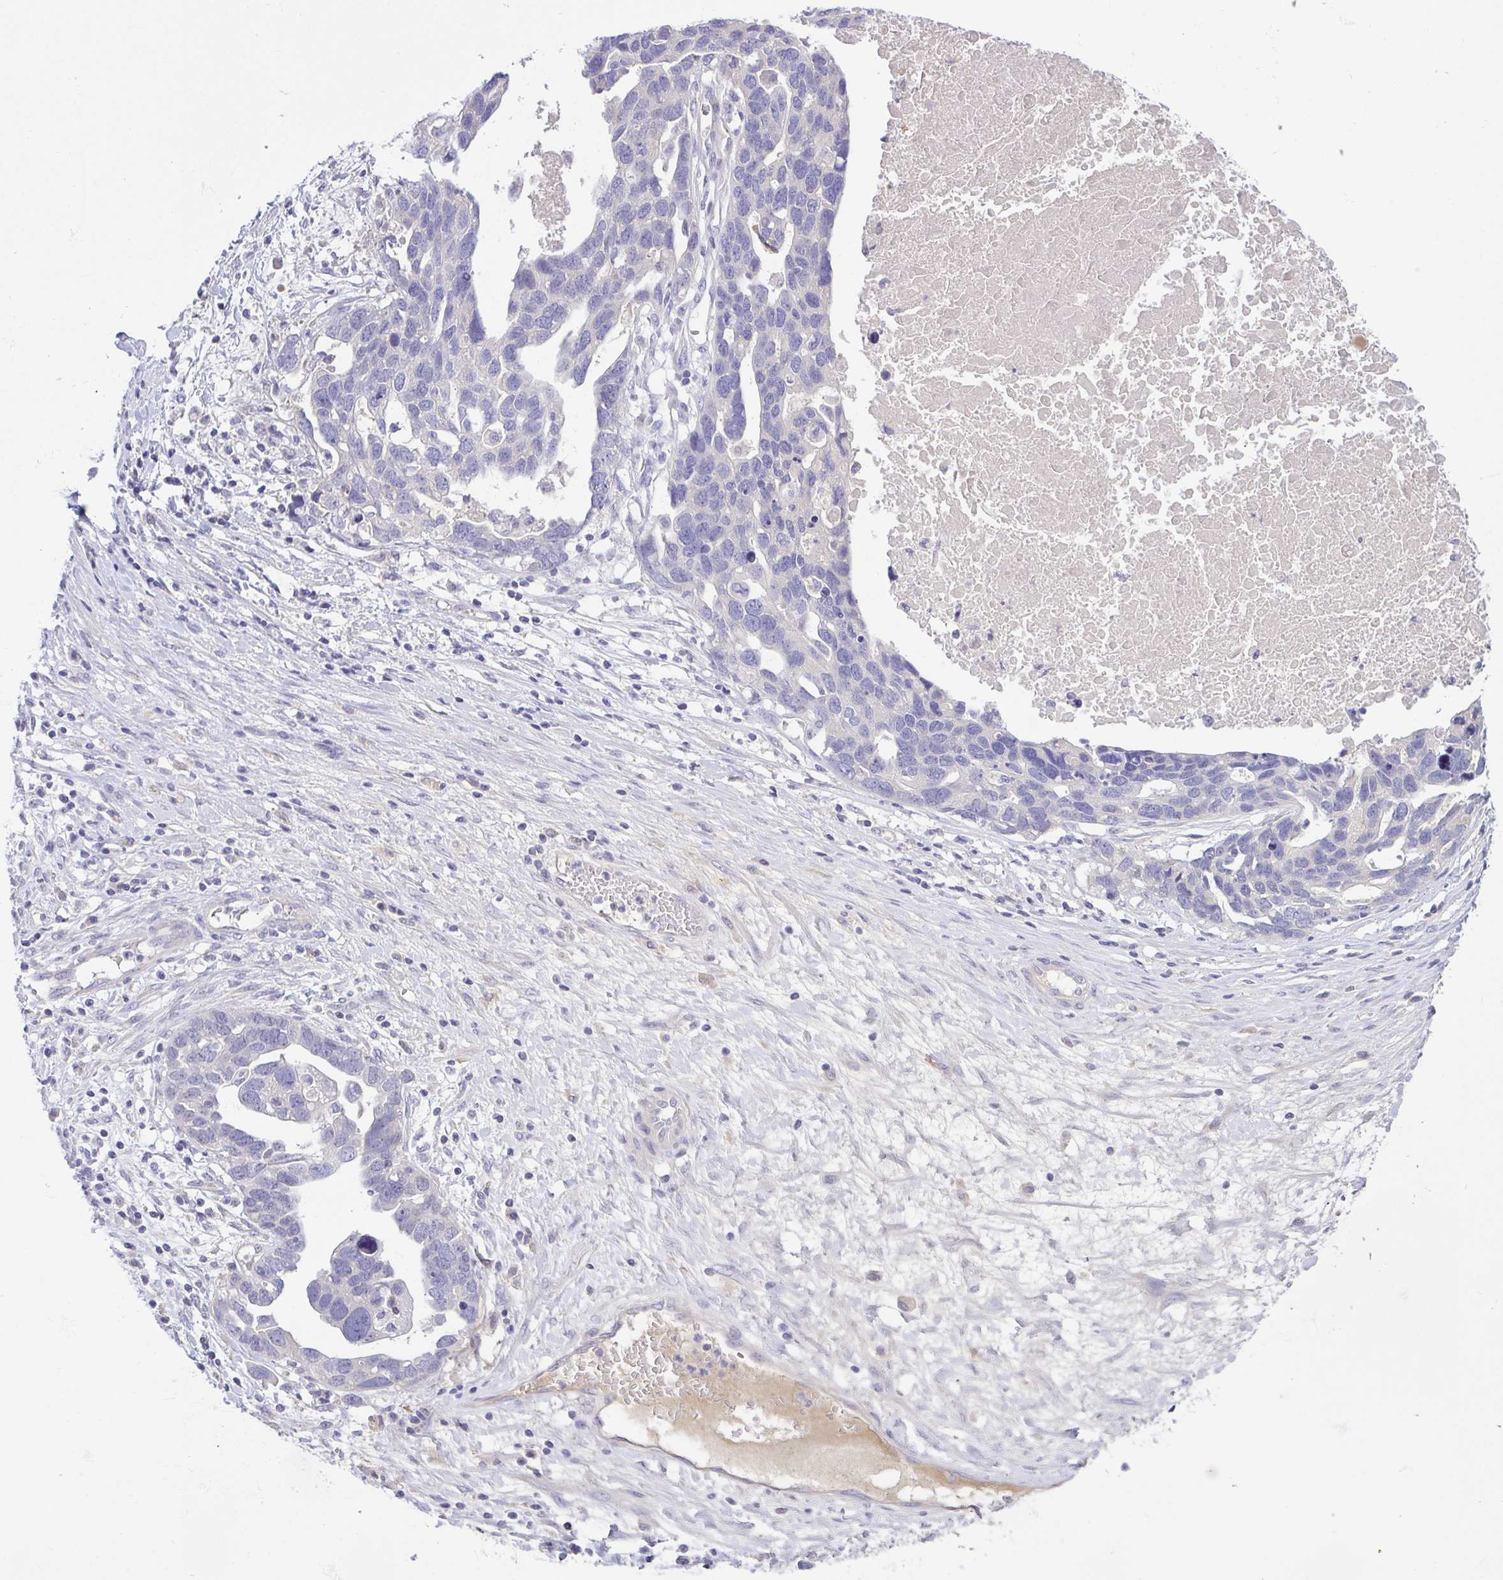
{"staining": {"intensity": "negative", "quantity": "none", "location": "none"}, "tissue": "ovarian cancer", "cell_type": "Tumor cells", "image_type": "cancer", "snomed": [{"axis": "morphology", "description": "Cystadenocarcinoma, serous, NOS"}, {"axis": "topography", "description": "Ovary"}], "caption": "This histopathology image is of ovarian cancer (serous cystadenocarcinoma) stained with immunohistochemistry to label a protein in brown with the nuclei are counter-stained blue. There is no expression in tumor cells. (IHC, brightfield microscopy, high magnification).", "gene": "A1BG", "patient": {"sex": "female", "age": 54}}